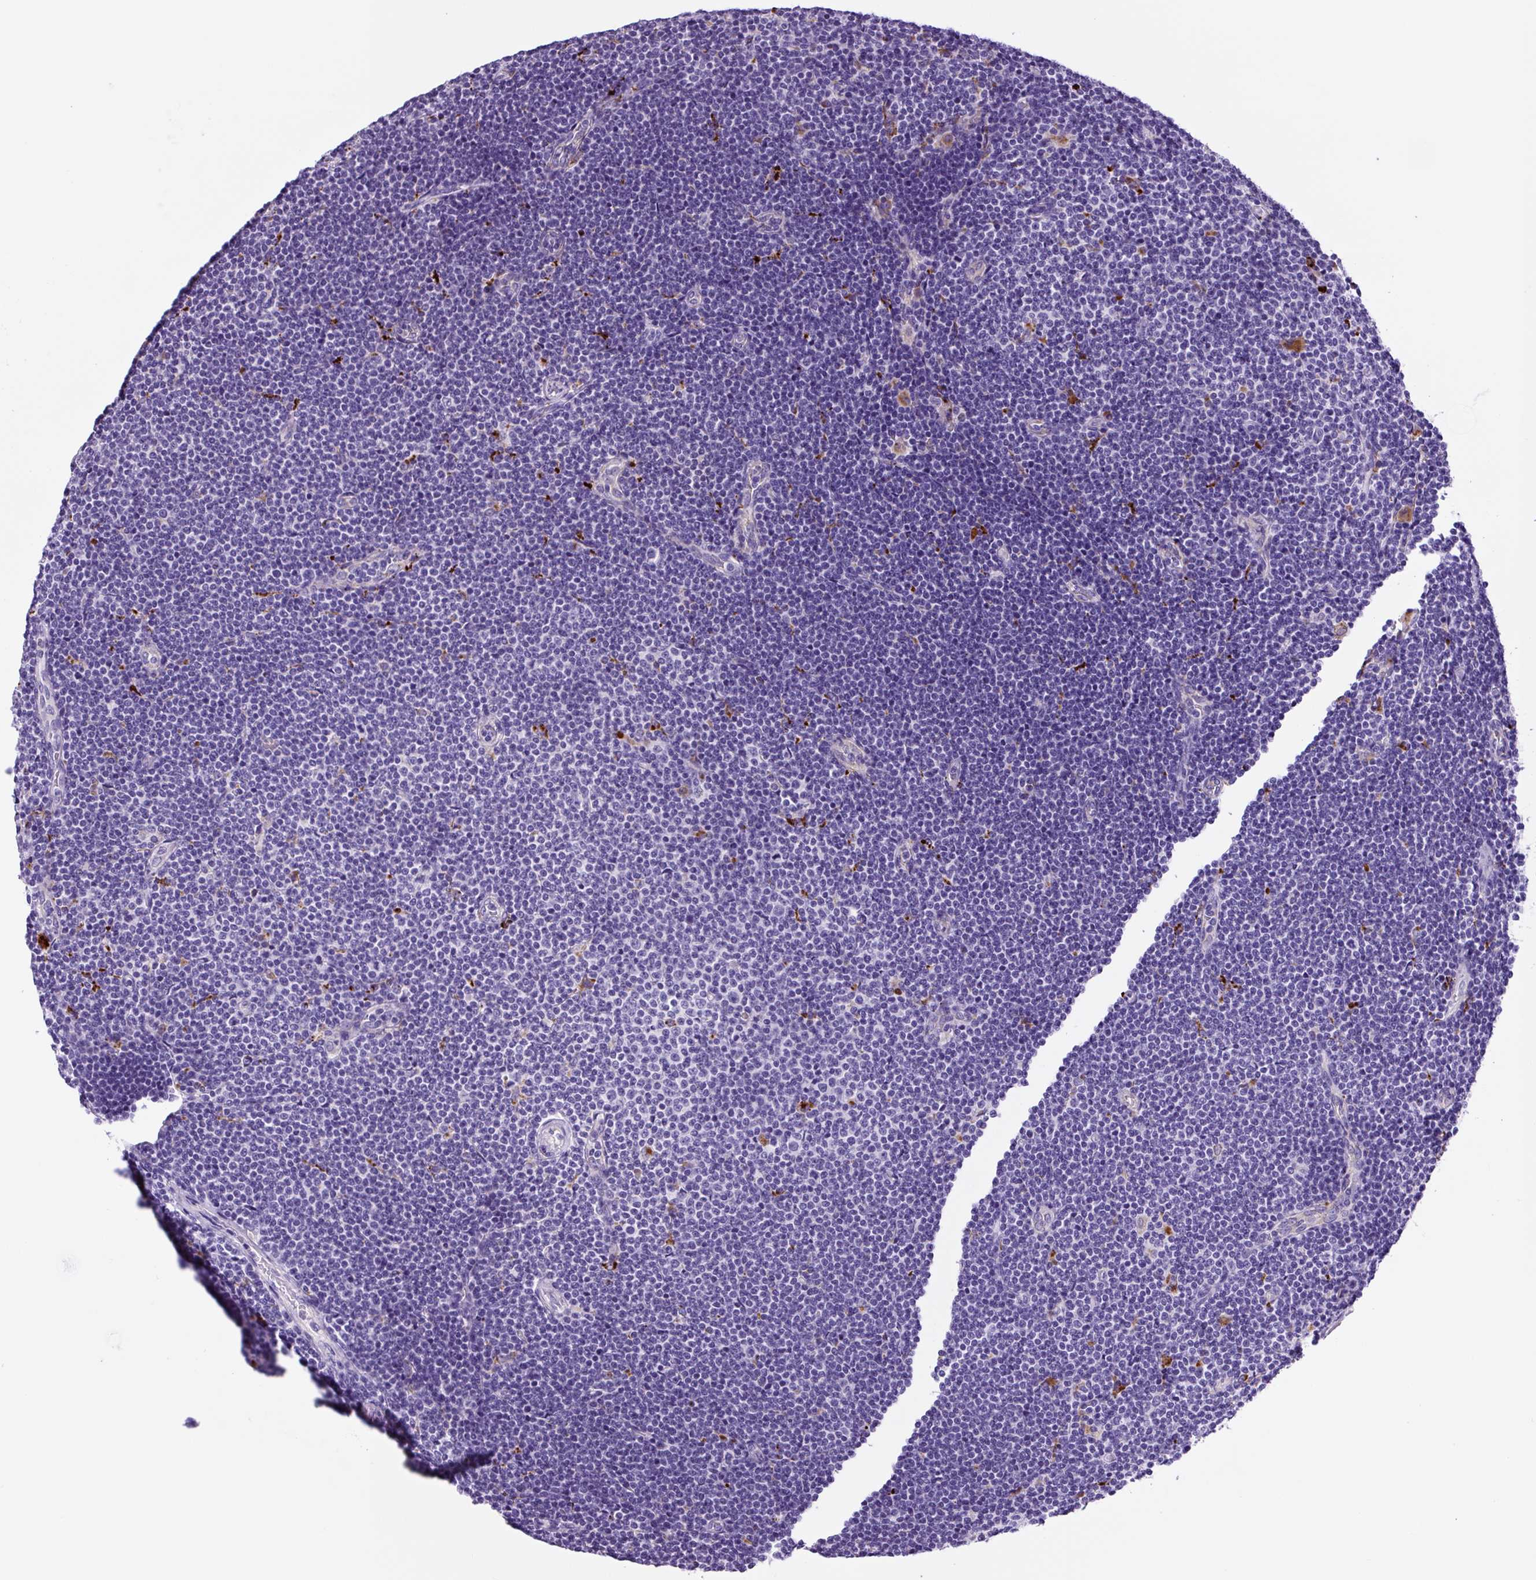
{"staining": {"intensity": "negative", "quantity": "none", "location": "none"}, "tissue": "lymphoma", "cell_type": "Tumor cells", "image_type": "cancer", "snomed": [{"axis": "morphology", "description": "Malignant lymphoma, non-Hodgkin's type, Low grade"}, {"axis": "topography", "description": "Lymph node"}], "caption": "Immunohistochemistry histopathology image of human lymphoma stained for a protein (brown), which reveals no expression in tumor cells.", "gene": "LCN10", "patient": {"sex": "male", "age": 48}}